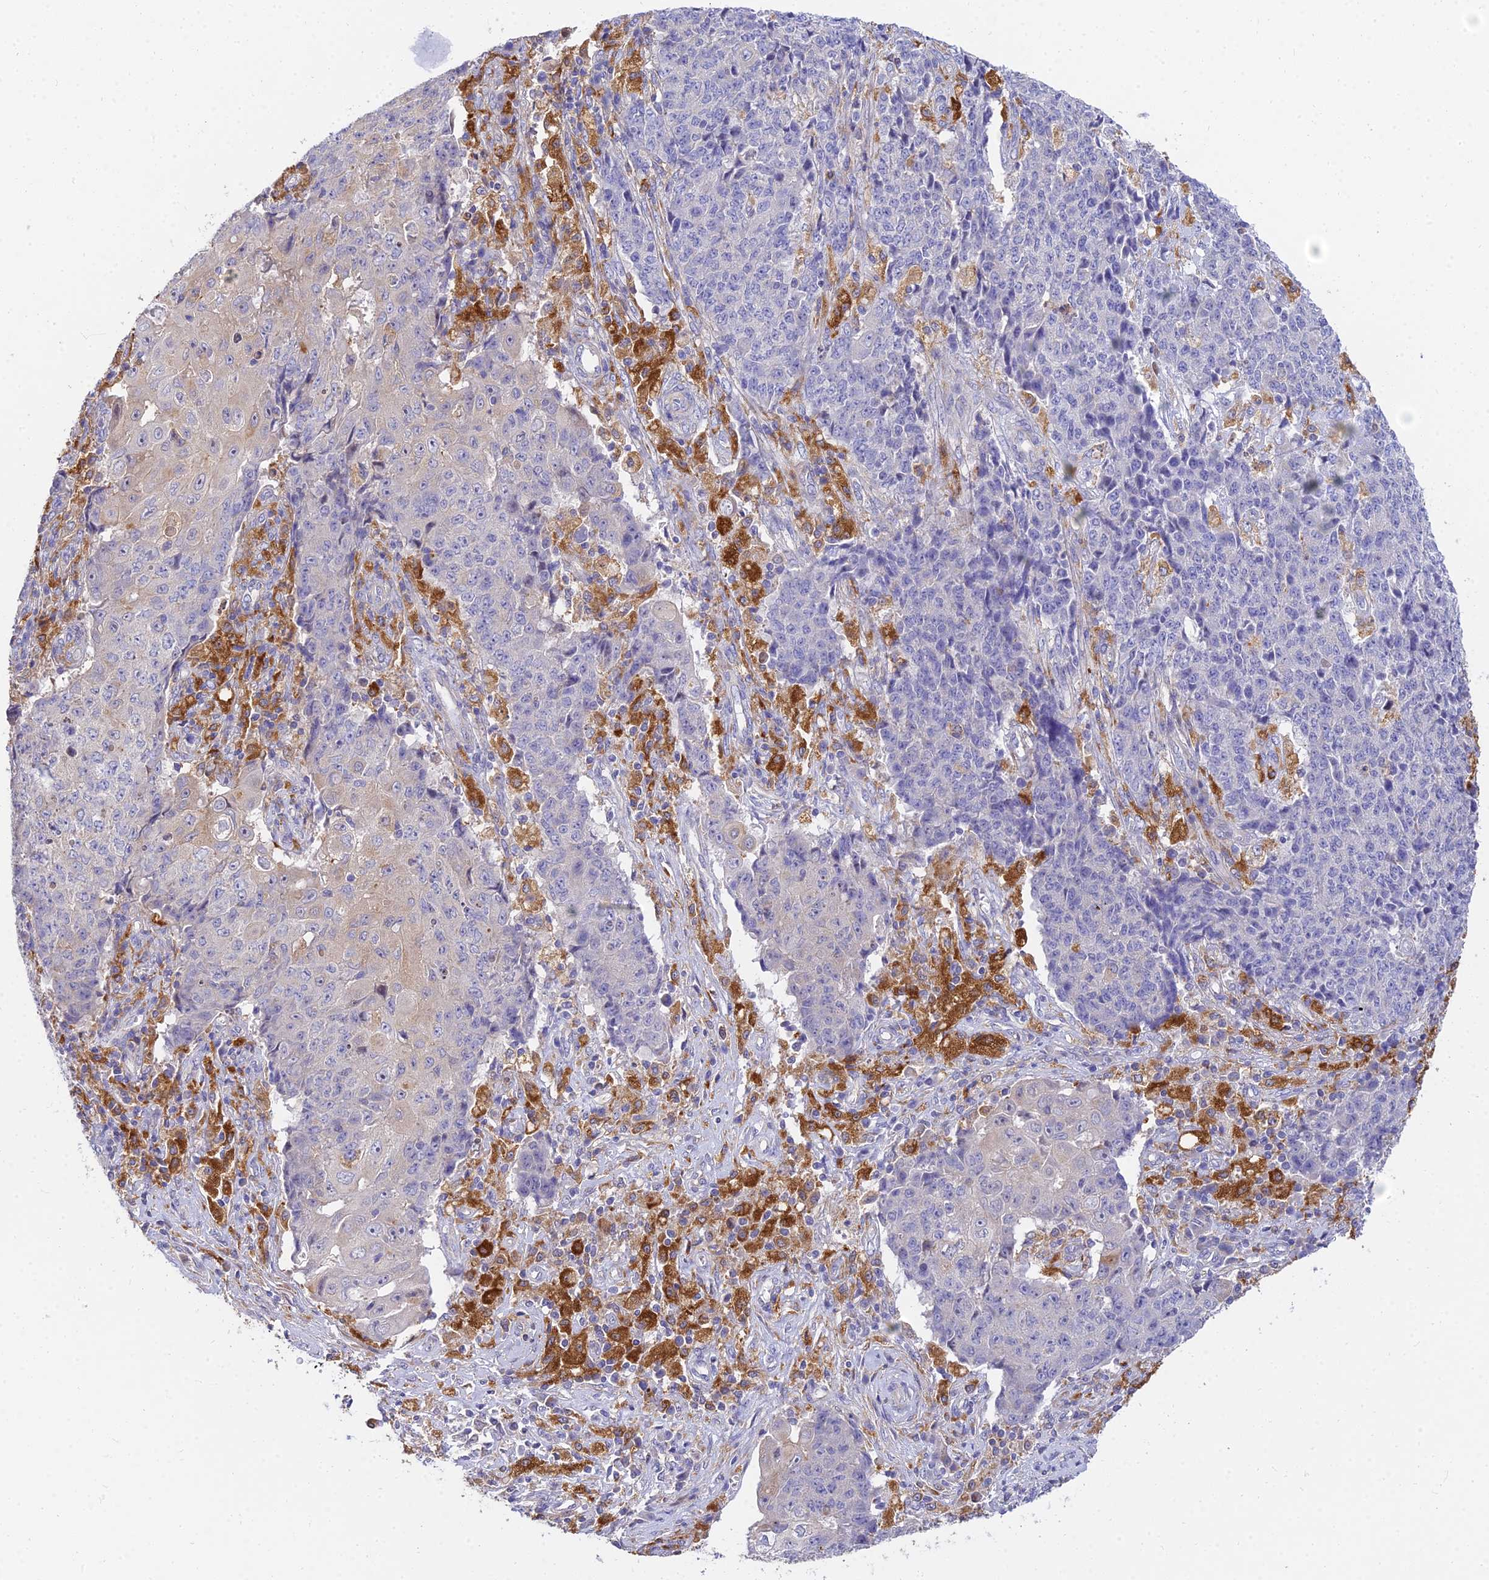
{"staining": {"intensity": "negative", "quantity": "none", "location": "none"}, "tissue": "ovarian cancer", "cell_type": "Tumor cells", "image_type": "cancer", "snomed": [{"axis": "morphology", "description": "Carcinoma, endometroid"}, {"axis": "topography", "description": "Ovary"}], "caption": "A high-resolution histopathology image shows immunohistochemistry (IHC) staining of endometroid carcinoma (ovarian), which shows no significant staining in tumor cells.", "gene": "ARL8B", "patient": {"sex": "female", "age": 42}}